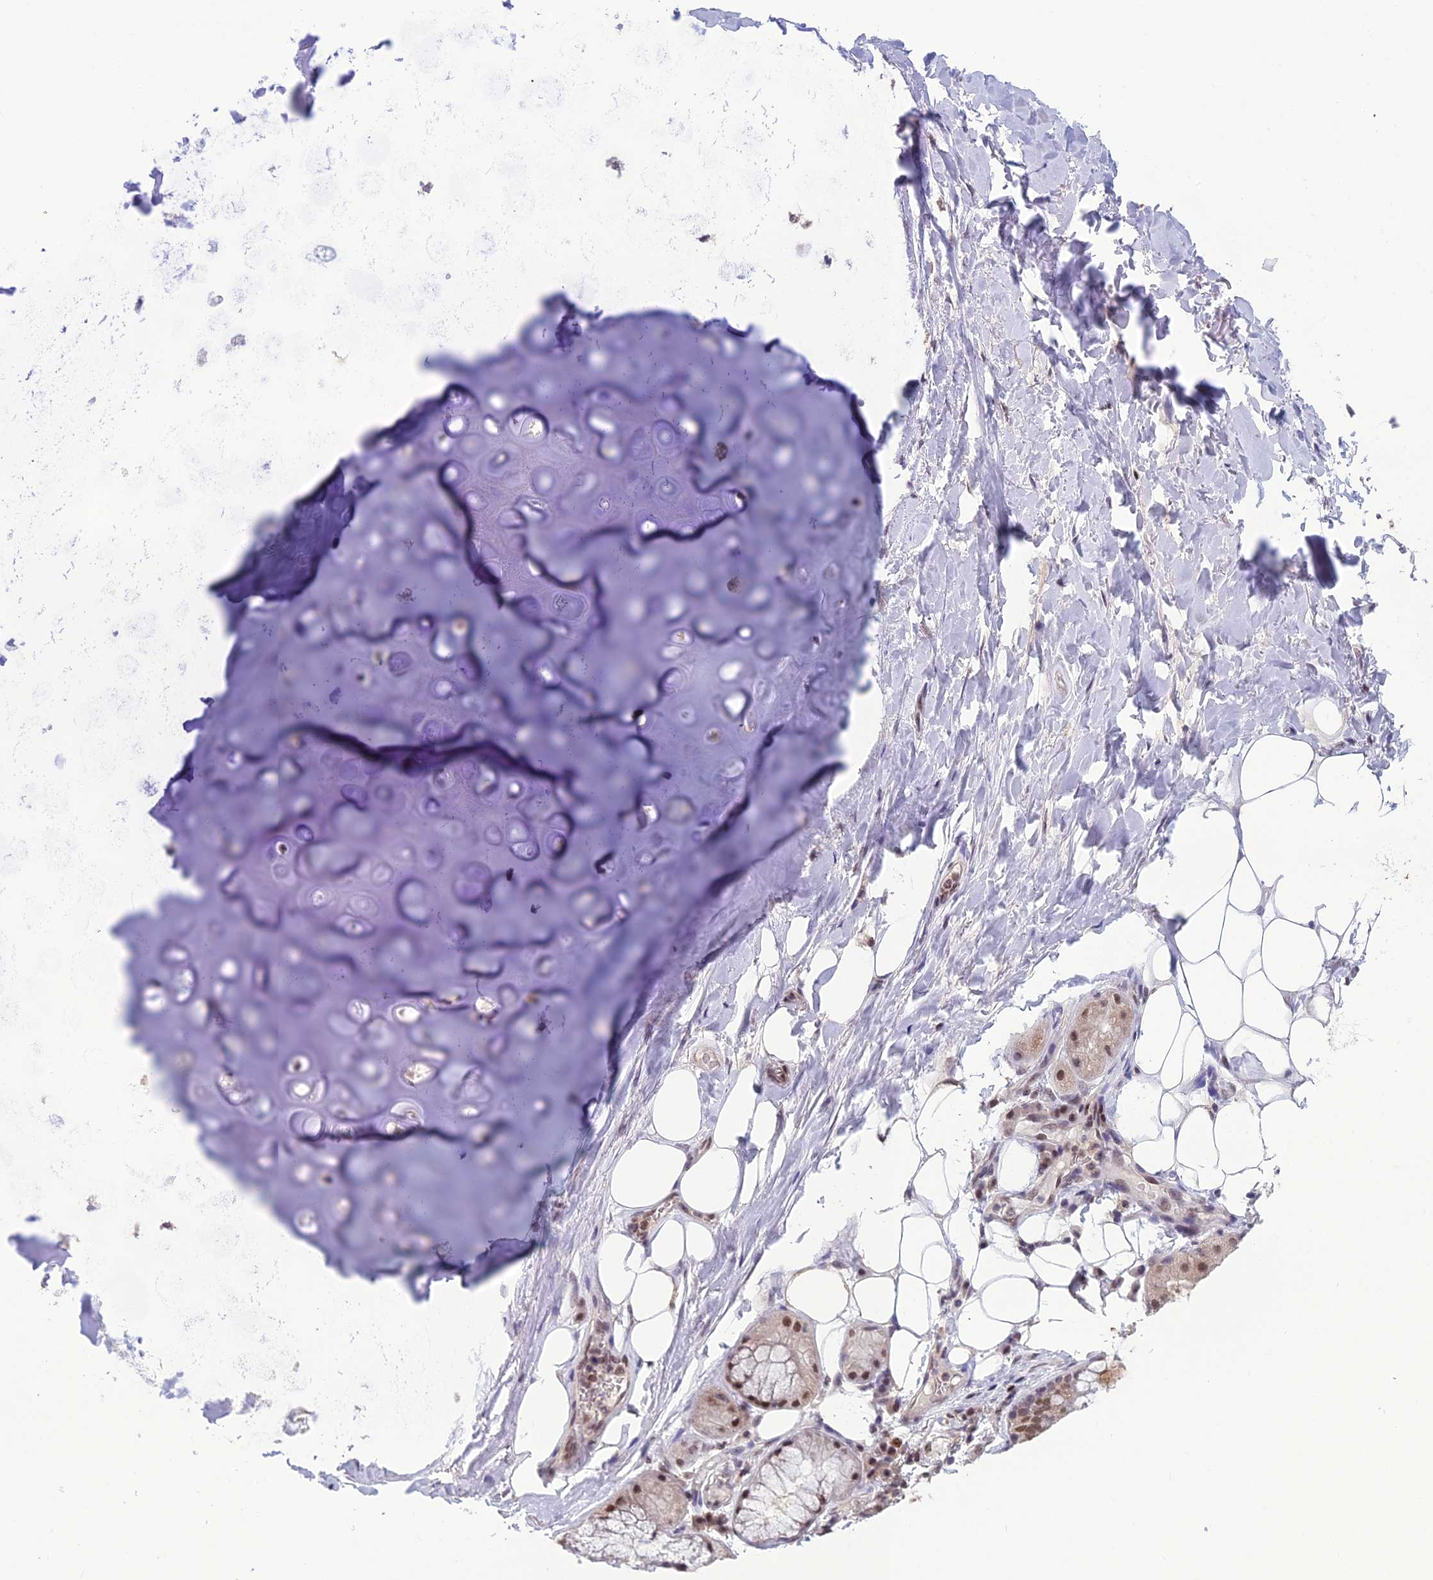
{"staining": {"intensity": "negative", "quantity": "none", "location": "none"}, "tissue": "adipose tissue", "cell_type": "Adipocytes", "image_type": "normal", "snomed": [{"axis": "morphology", "description": "Normal tissue, NOS"}, {"axis": "topography", "description": "Lymph node"}, {"axis": "topography", "description": "Cartilage tissue"}, {"axis": "topography", "description": "Bronchus"}], "caption": "Image shows no protein expression in adipocytes of benign adipose tissue. (Immunohistochemistry (ihc), brightfield microscopy, high magnification).", "gene": "MIS12", "patient": {"sex": "male", "age": 63}}